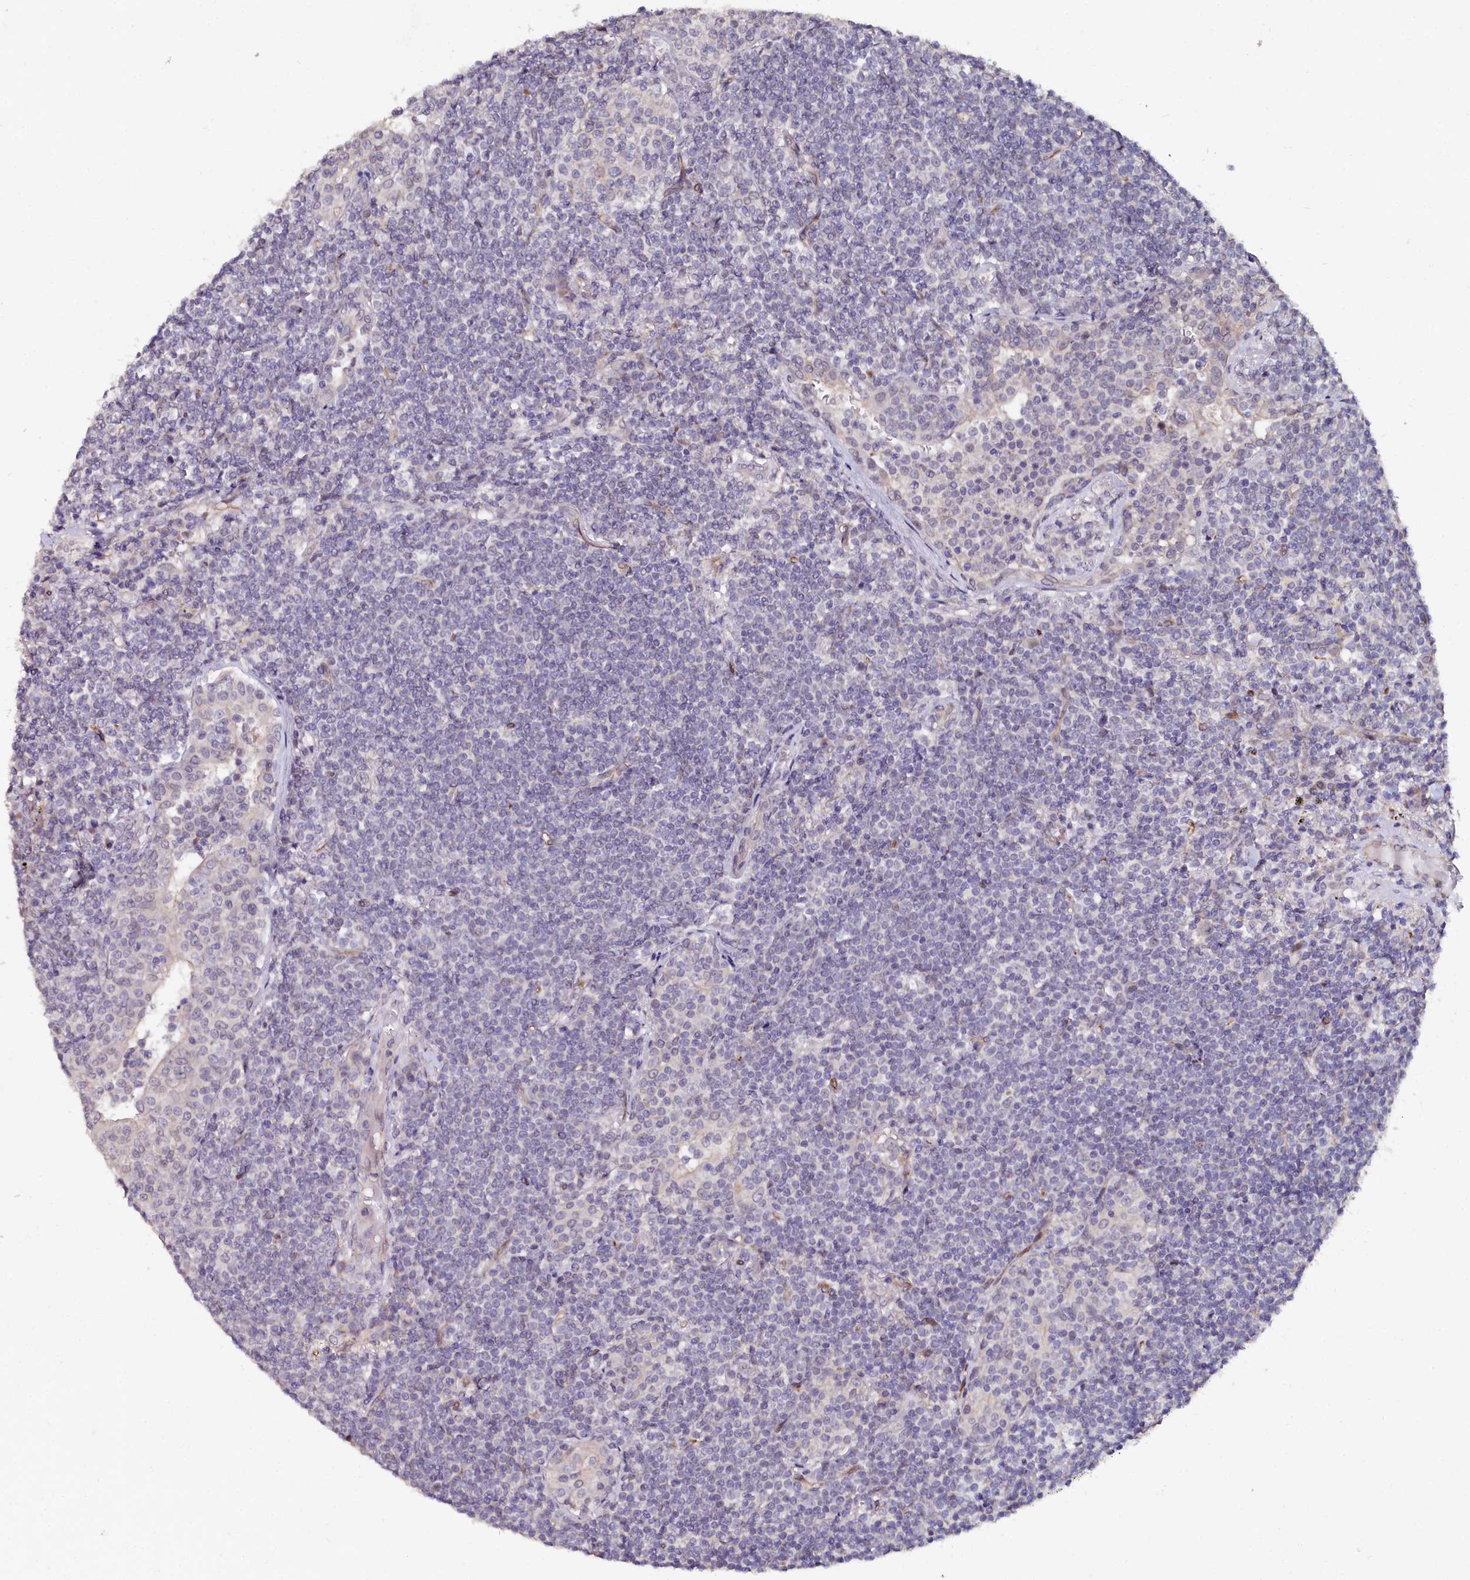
{"staining": {"intensity": "negative", "quantity": "none", "location": "none"}, "tissue": "lymphoma", "cell_type": "Tumor cells", "image_type": "cancer", "snomed": [{"axis": "morphology", "description": "Malignant lymphoma, non-Hodgkin's type, Low grade"}, {"axis": "topography", "description": "Lung"}], "caption": "Lymphoma was stained to show a protein in brown. There is no significant expression in tumor cells.", "gene": "C4orf19", "patient": {"sex": "female", "age": 71}}